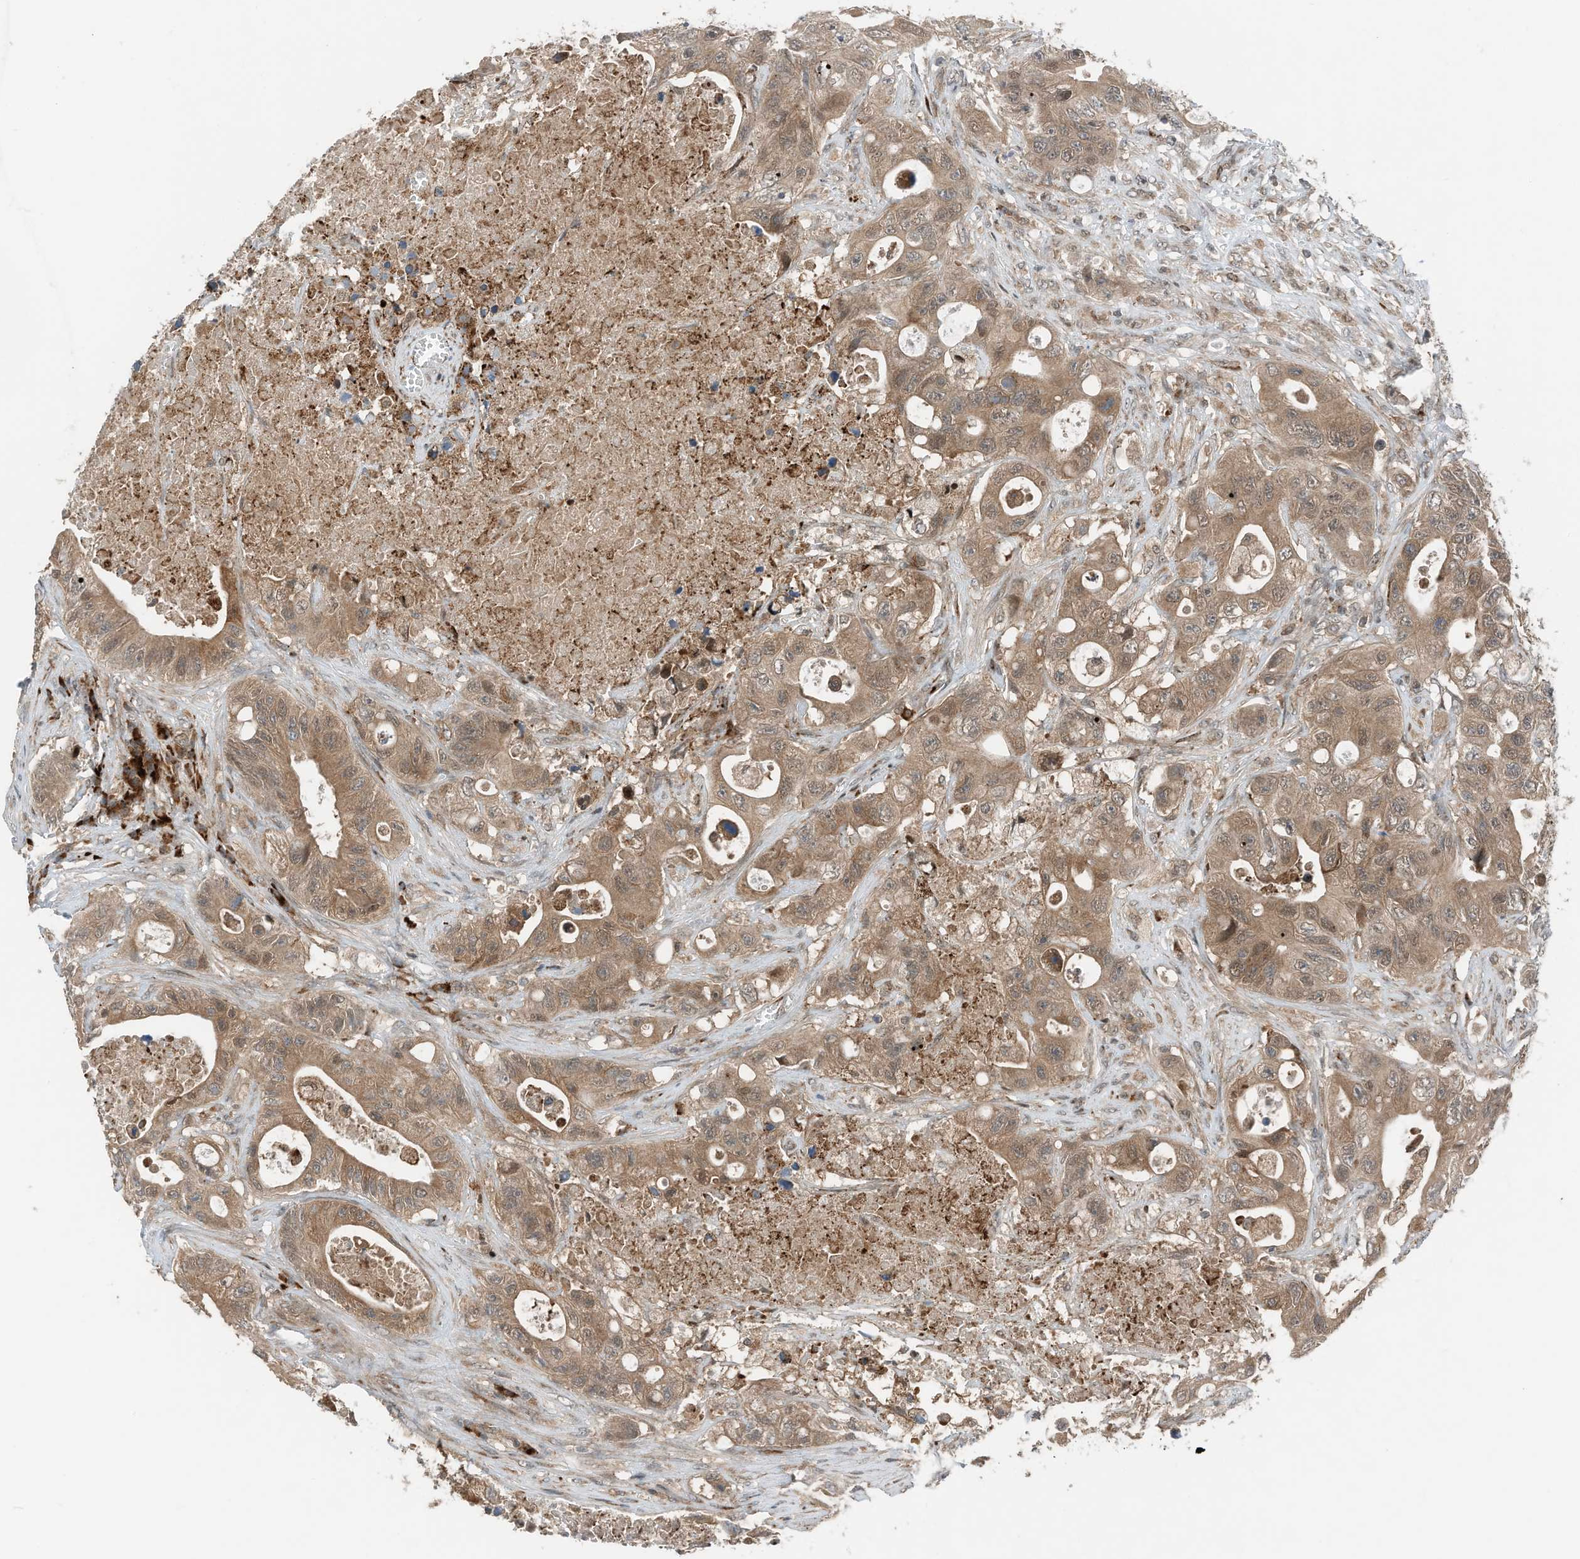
{"staining": {"intensity": "moderate", "quantity": ">75%", "location": "cytoplasmic/membranous"}, "tissue": "colorectal cancer", "cell_type": "Tumor cells", "image_type": "cancer", "snomed": [{"axis": "morphology", "description": "Adenocarcinoma, NOS"}, {"axis": "topography", "description": "Colon"}], "caption": "Protein staining of adenocarcinoma (colorectal) tissue shows moderate cytoplasmic/membranous staining in approximately >75% of tumor cells. Using DAB (brown) and hematoxylin (blue) stains, captured at high magnification using brightfield microscopy.", "gene": "RMND1", "patient": {"sex": "female", "age": 46}}